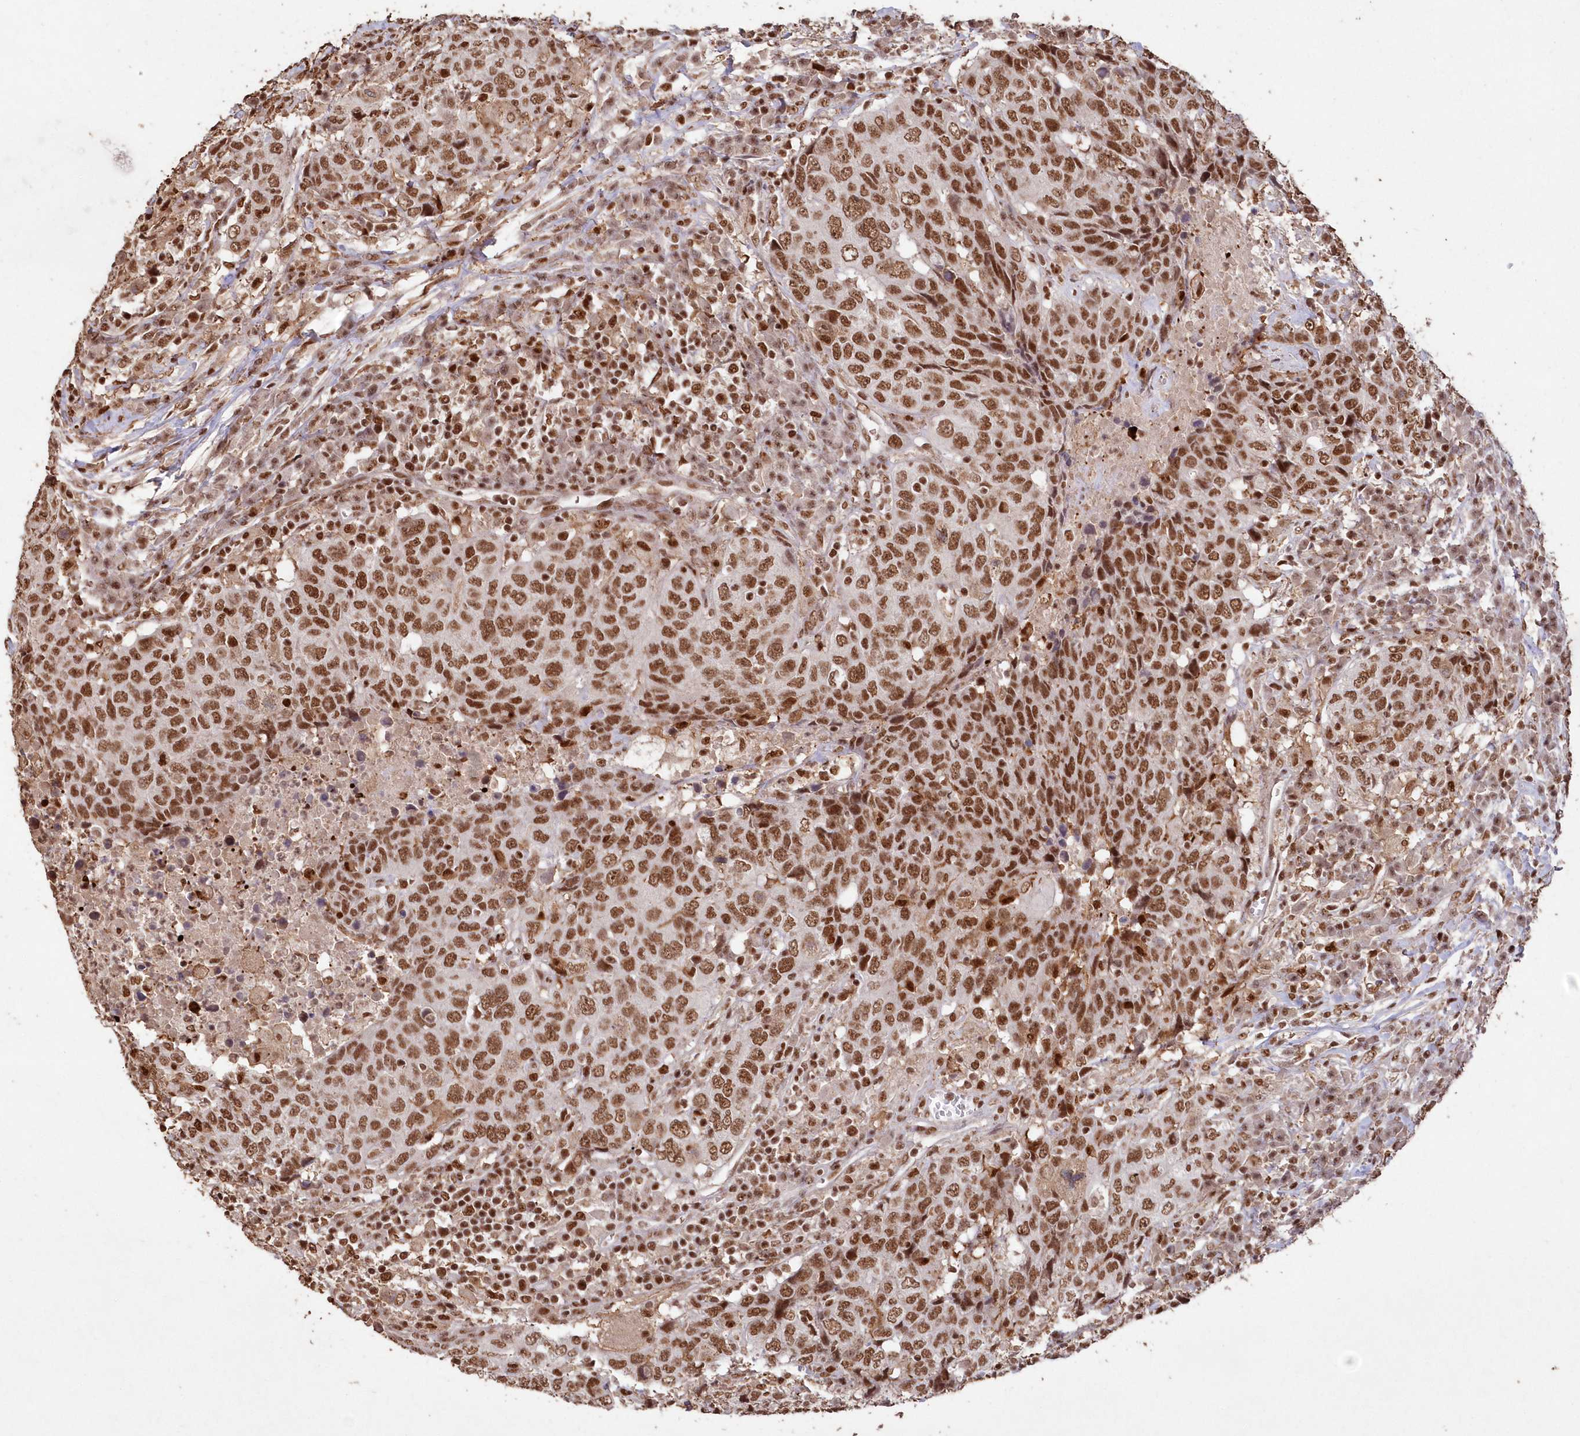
{"staining": {"intensity": "moderate", "quantity": ">75%", "location": "nuclear"}, "tissue": "head and neck cancer", "cell_type": "Tumor cells", "image_type": "cancer", "snomed": [{"axis": "morphology", "description": "Squamous cell carcinoma, NOS"}, {"axis": "topography", "description": "Head-Neck"}], "caption": "About >75% of tumor cells in head and neck cancer show moderate nuclear protein staining as visualized by brown immunohistochemical staining.", "gene": "PDS5A", "patient": {"sex": "male", "age": 66}}